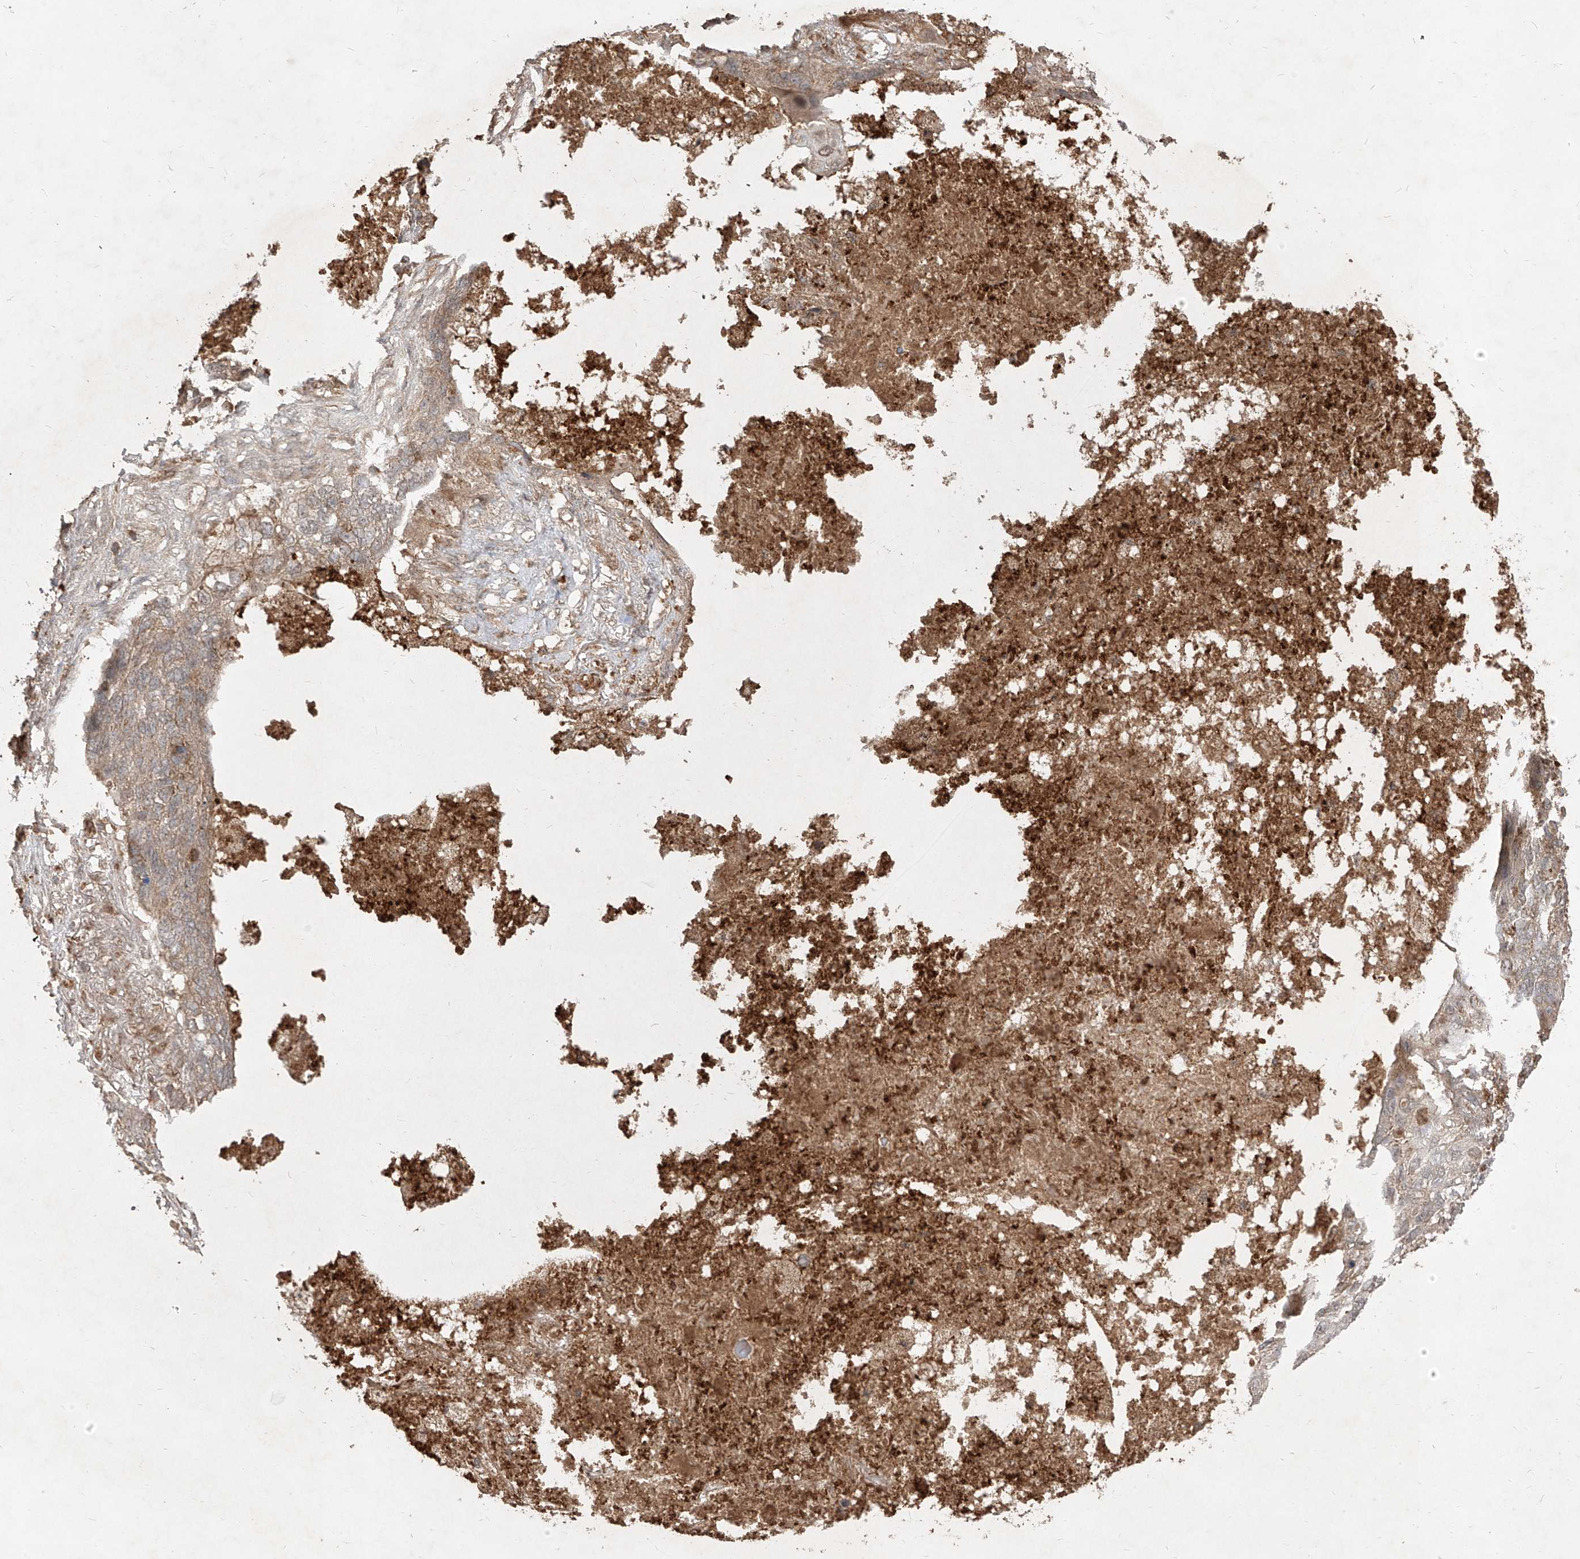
{"staining": {"intensity": "weak", "quantity": ">75%", "location": "cytoplasmic/membranous"}, "tissue": "lung cancer", "cell_type": "Tumor cells", "image_type": "cancer", "snomed": [{"axis": "morphology", "description": "Squamous cell carcinoma, NOS"}, {"axis": "topography", "description": "Lung"}], "caption": "Immunohistochemistry image of squamous cell carcinoma (lung) stained for a protein (brown), which reveals low levels of weak cytoplasmic/membranous staining in about >75% of tumor cells.", "gene": "AIM2", "patient": {"sex": "female", "age": 63}}